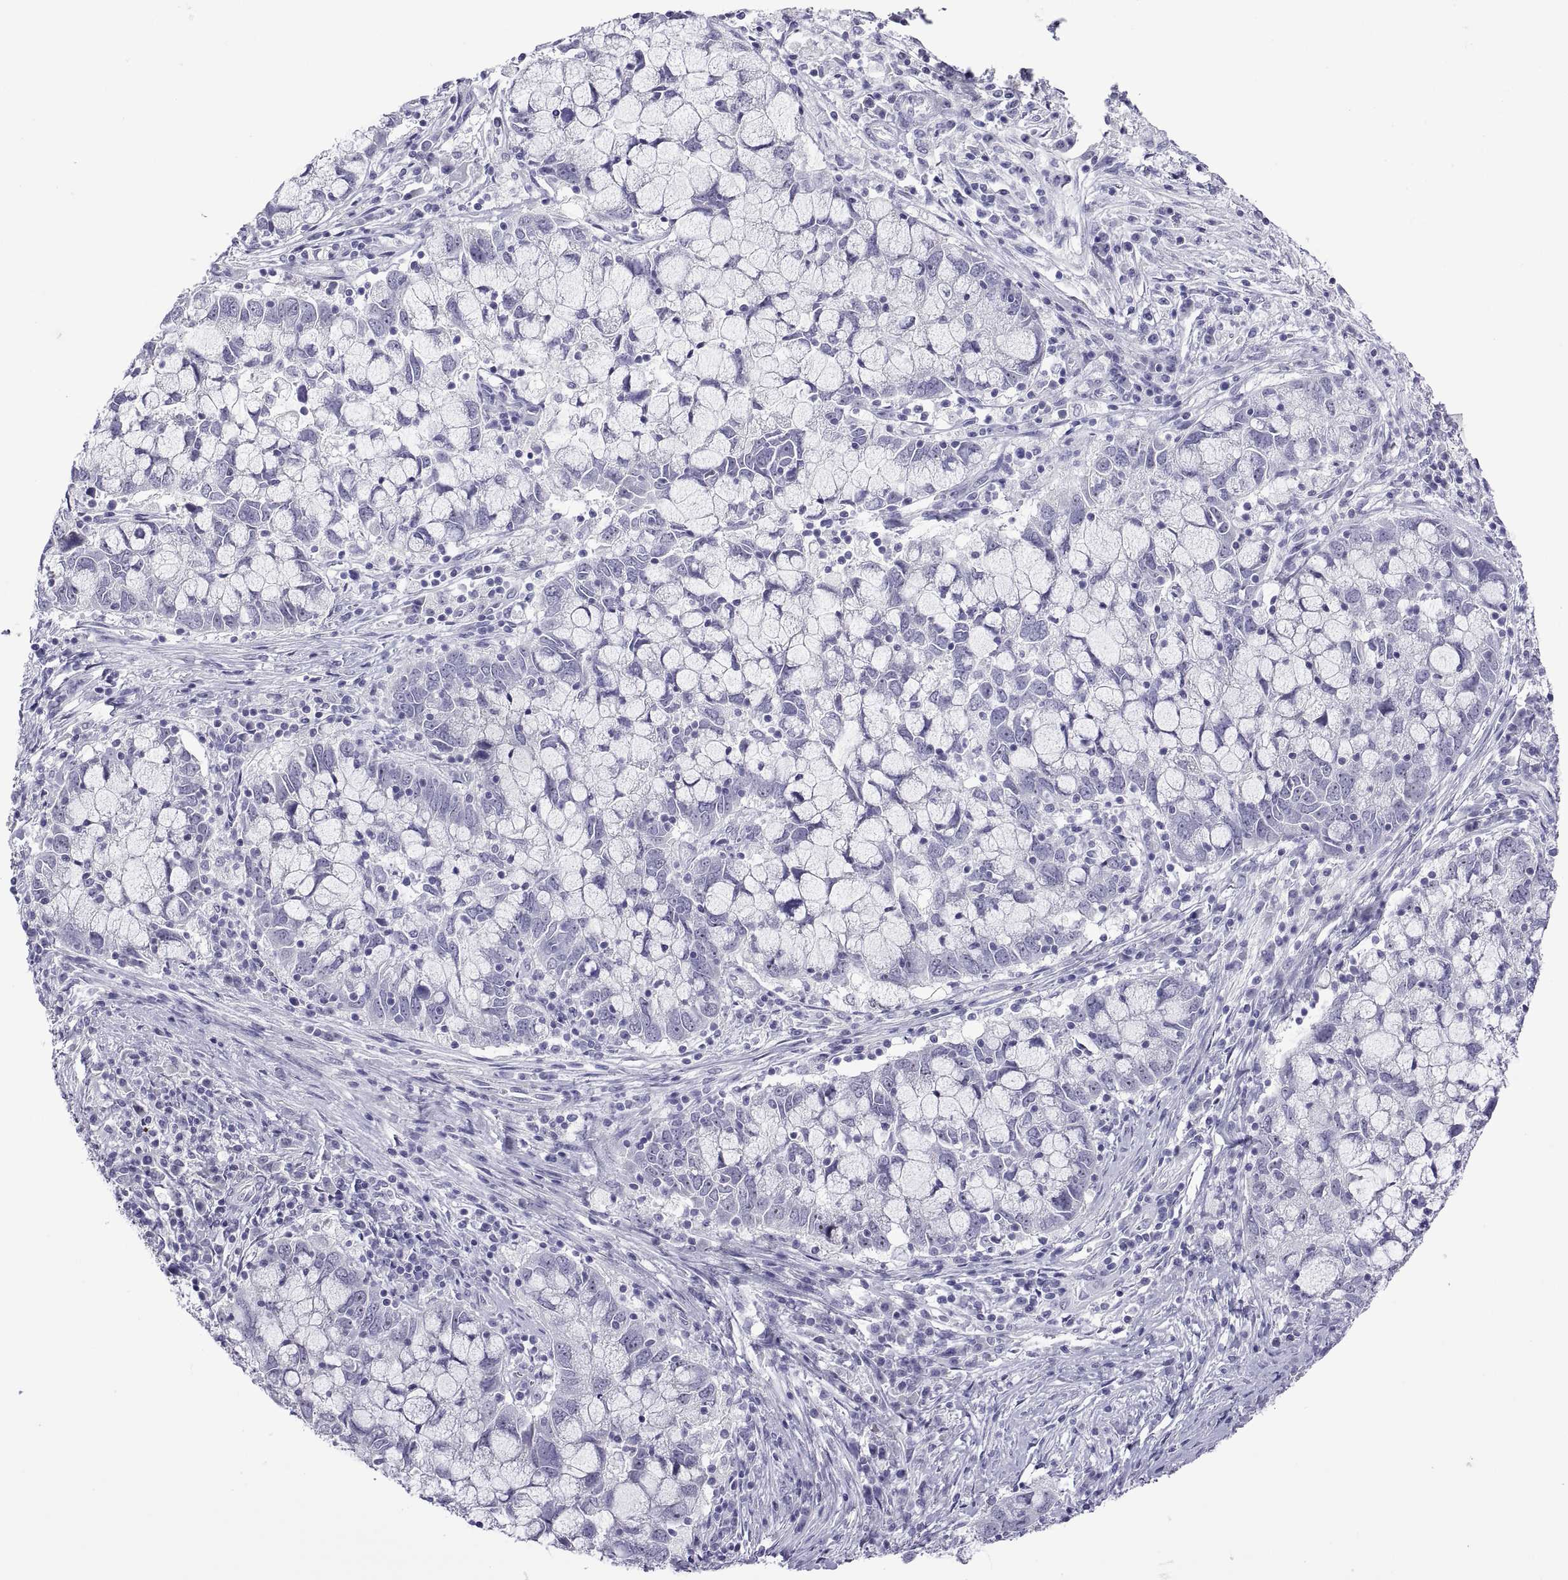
{"staining": {"intensity": "negative", "quantity": "none", "location": "none"}, "tissue": "cervical cancer", "cell_type": "Tumor cells", "image_type": "cancer", "snomed": [{"axis": "morphology", "description": "Adenocarcinoma, NOS"}, {"axis": "topography", "description": "Cervix"}], "caption": "An immunohistochemistry micrograph of adenocarcinoma (cervical) is shown. There is no staining in tumor cells of adenocarcinoma (cervical). (DAB IHC visualized using brightfield microscopy, high magnification).", "gene": "VSX2", "patient": {"sex": "female", "age": 40}}